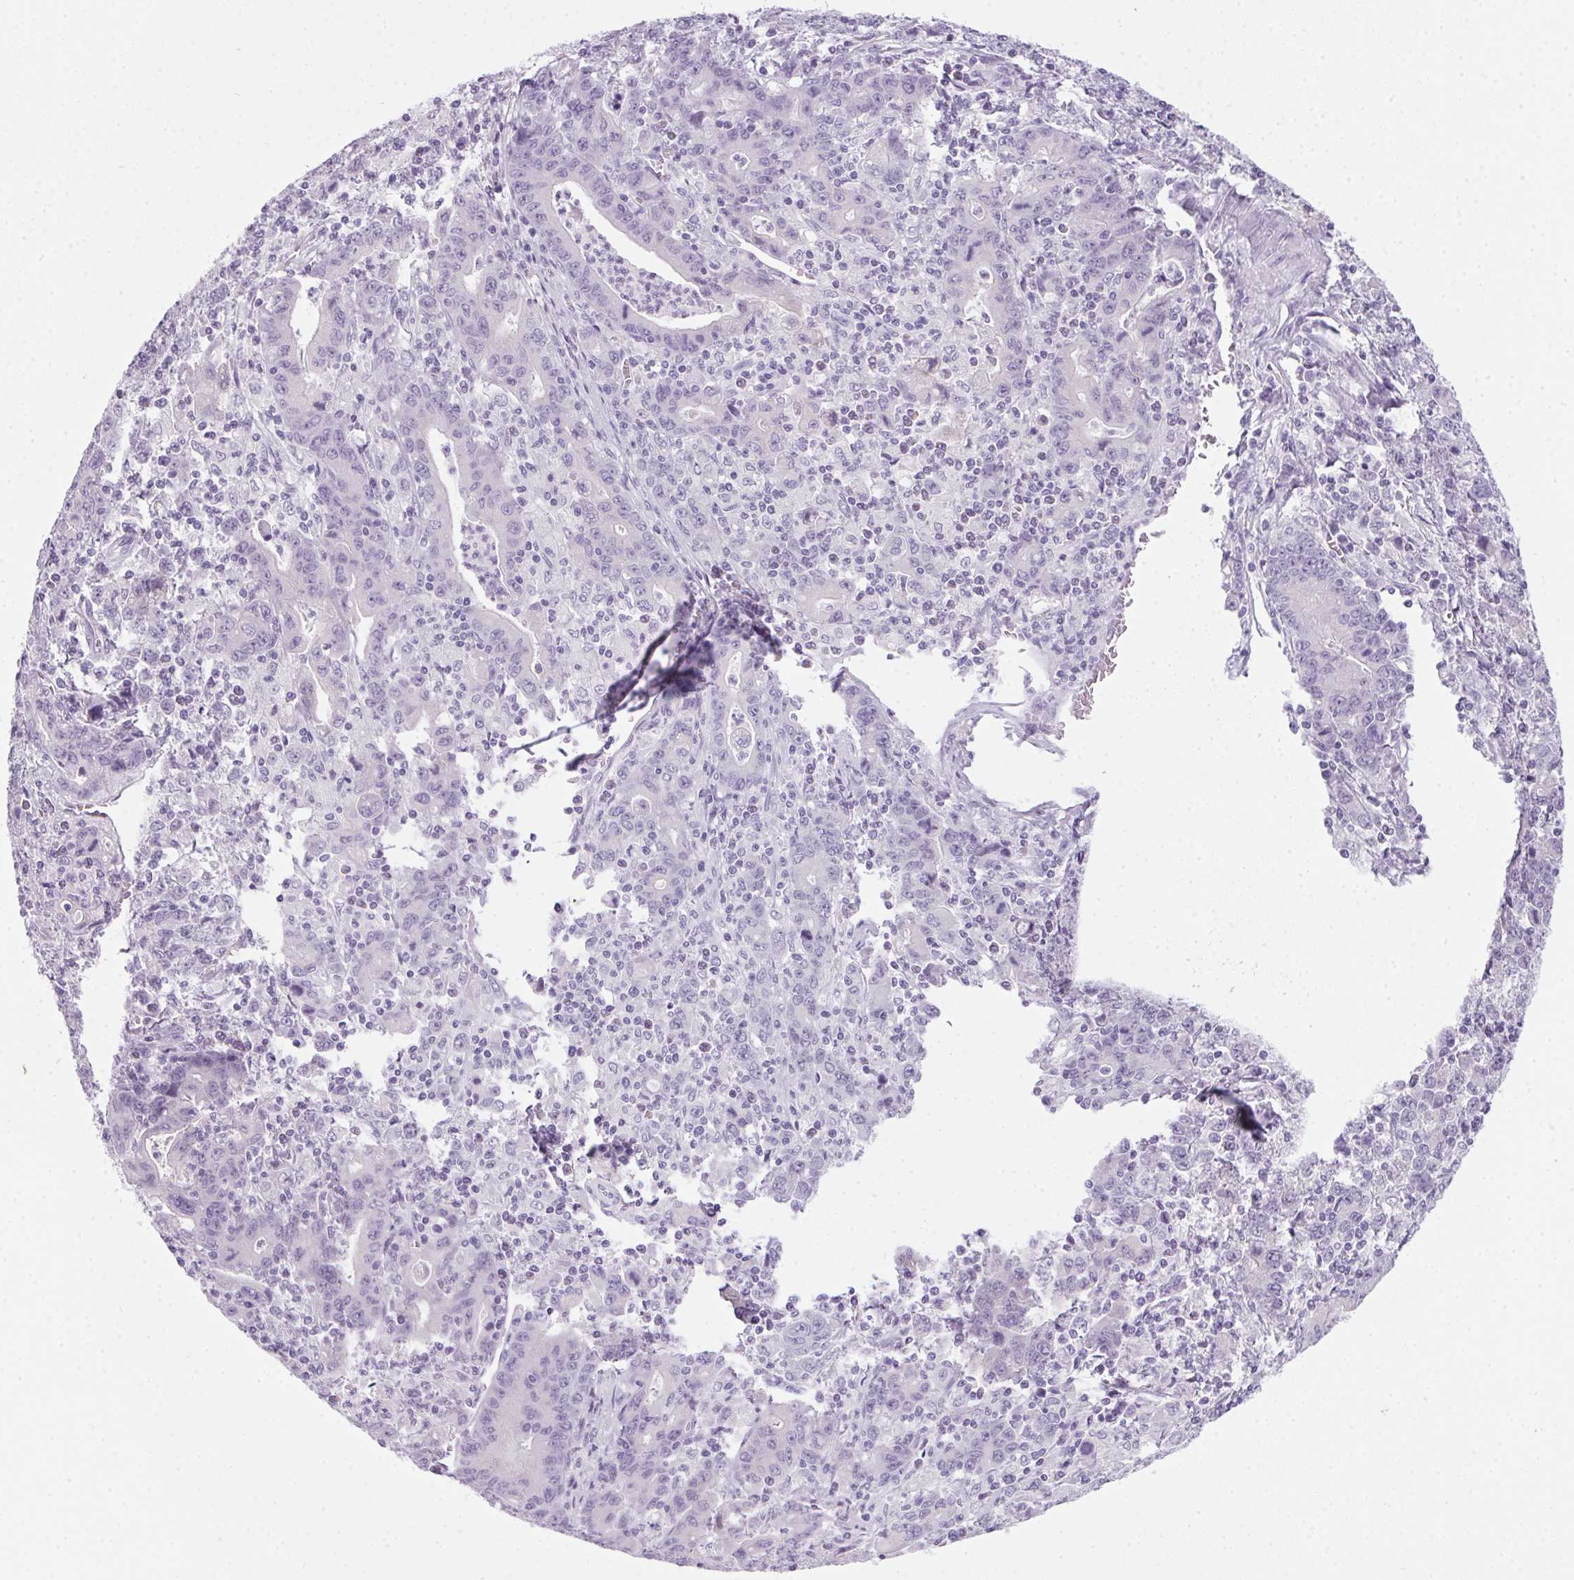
{"staining": {"intensity": "negative", "quantity": "none", "location": "none"}, "tissue": "stomach cancer", "cell_type": "Tumor cells", "image_type": "cancer", "snomed": [{"axis": "morphology", "description": "Adenocarcinoma, NOS"}, {"axis": "topography", "description": "Stomach, upper"}], "caption": "Immunohistochemical staining of human stomach adenocarcinoma reveals no significant expression in tumor cells.", "gene": "POPDC2", "patient": {"sex": "male", "age": 69}}